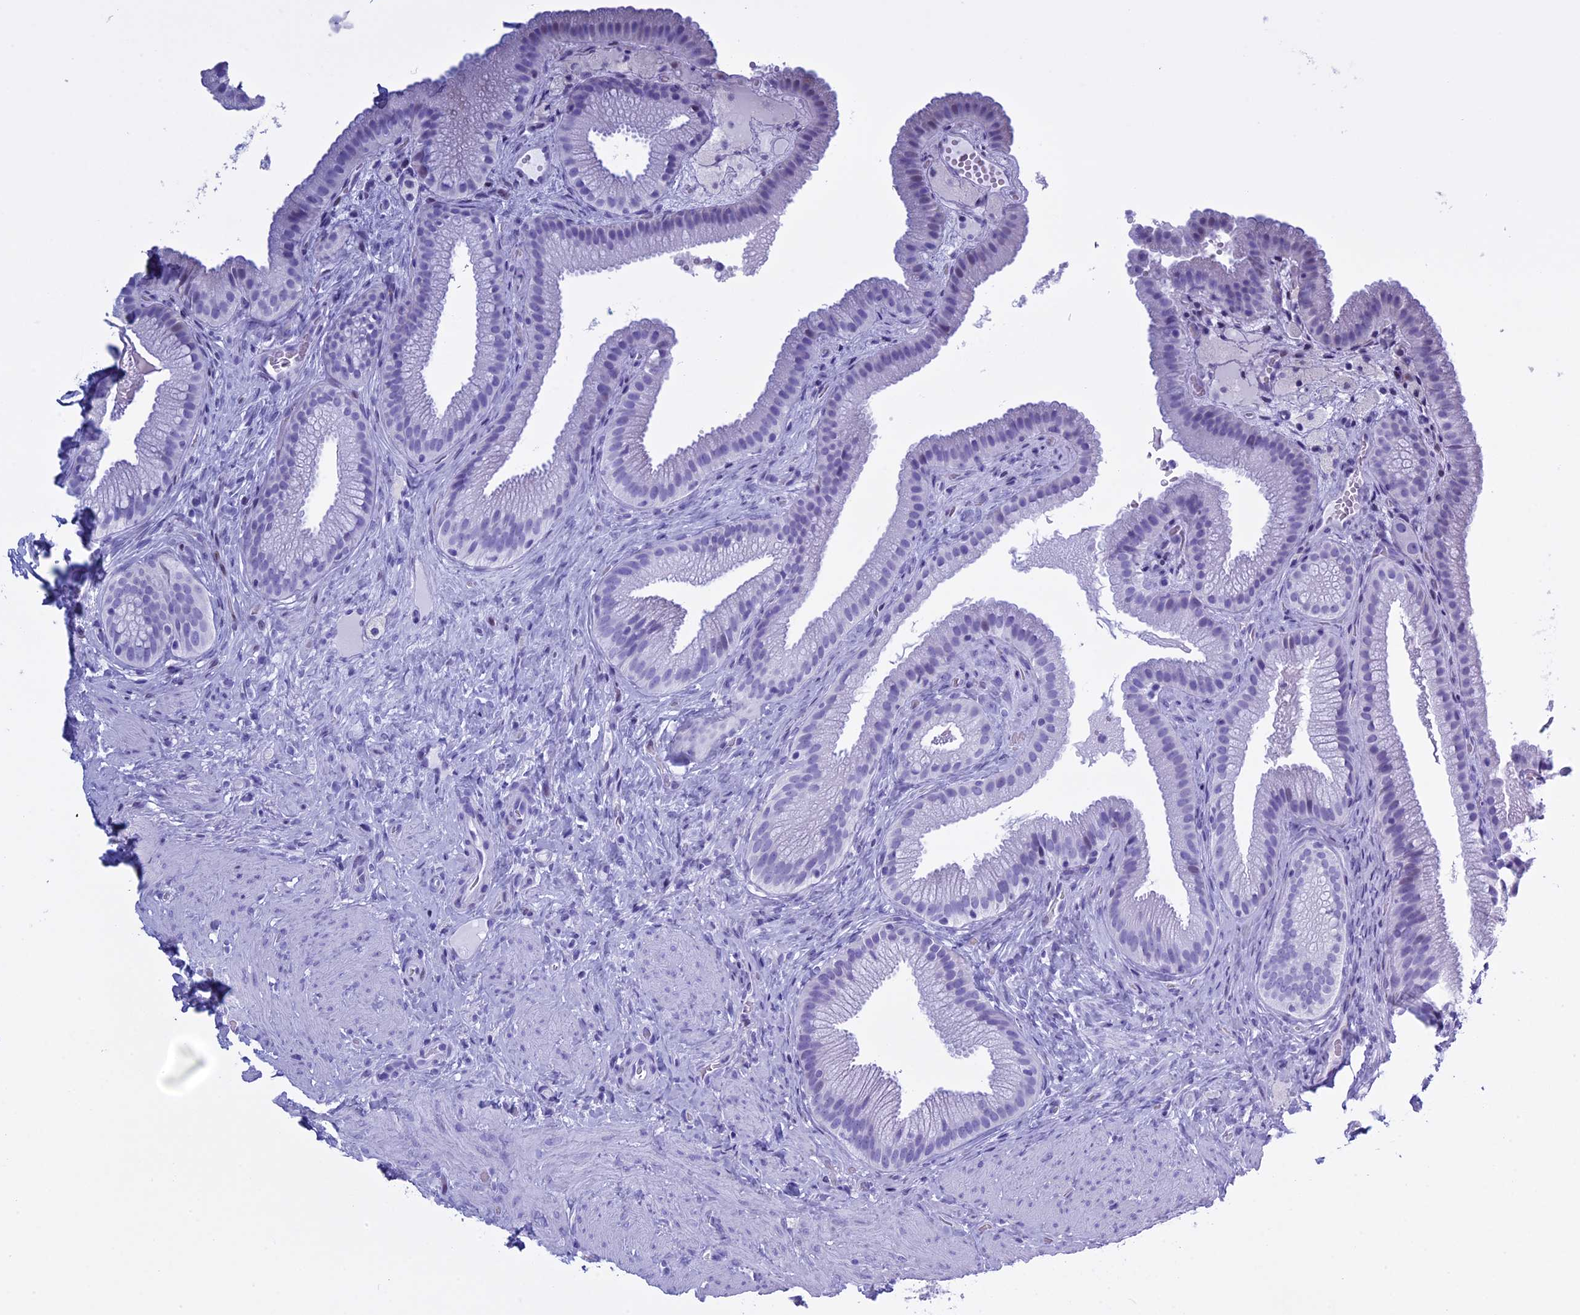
{"staining": {"intensity": "negative", "quantity": "none", "location": "none"}, "tissue": "gallbladder", "cell_type": "Glandular cells", "image_type": "normal", "snomed": [{"axis": "morphology", "description": "Normal tissue, NOS"}, {"axis": "morphology", "description": "Inflammation, NOS"}, {"axis": "topography", "description": "Gallbladder"}], "caption": "High power microscopy micrograph of an IHC histopathology image of normal gallbladder, revealing no significant staining in glandular cells.", "gene": "KCTD21", "patient": {"sex": "male", "age": 51}}